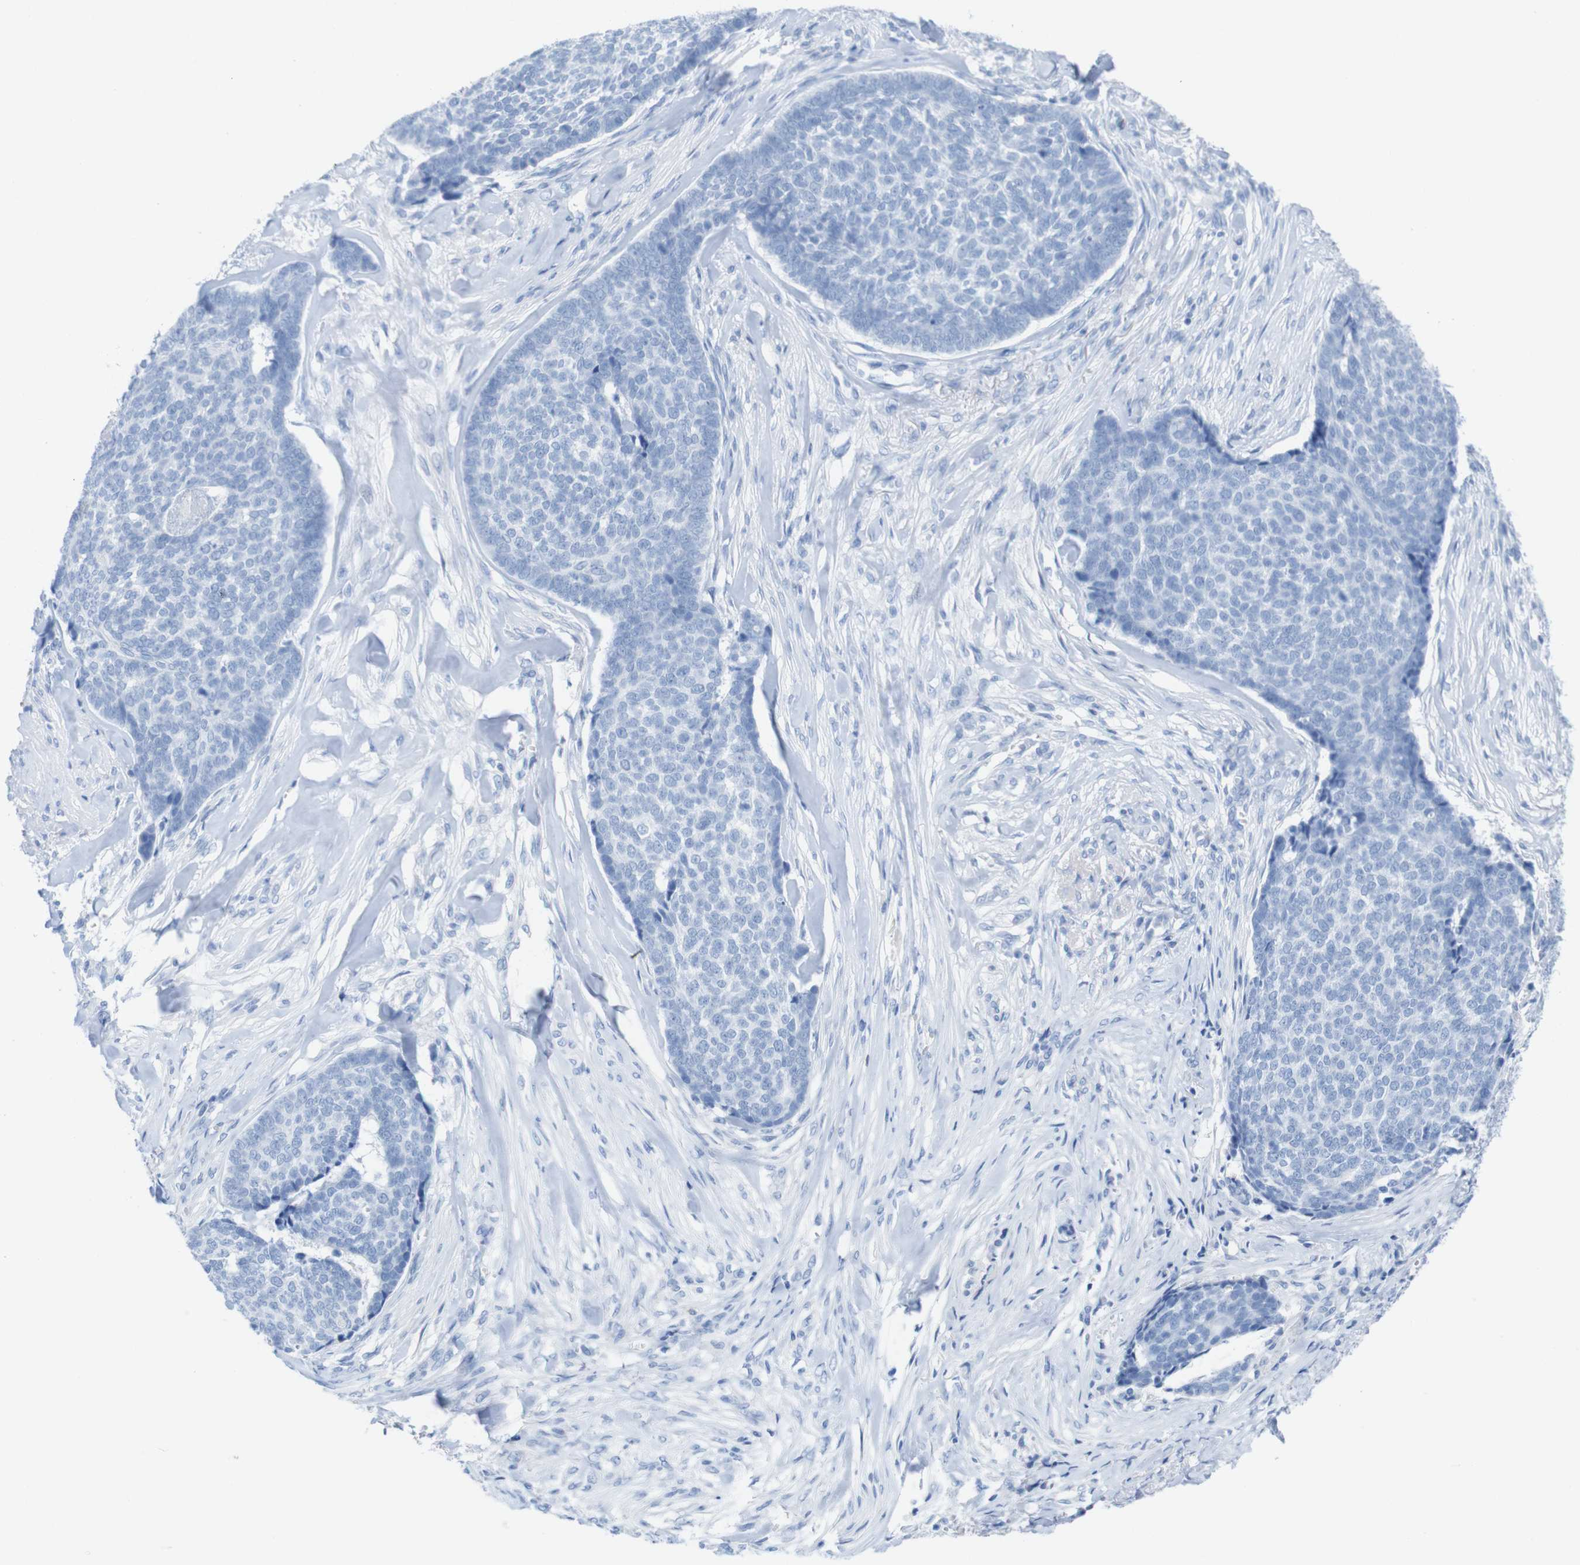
{"staining": {"intensity": "negative", "quantity": "none", "location": "none"}, "tissue": "skin cancer", "cell_type": "Tumor cells", "image_type": "cancer", "snomed": [{"axis": "morphology", "description": "Basal cell carcinoma"}, {"axis": "topography", "description": "Skin"}], "caption": "This is a histopathology image of immunohistochemistry (IHC) staining of skin cancer (basal cell carcinoma), which shows no staining in tumor cells.", "gene": "LAG3", "patient": {"sex": "male", "age": 84}}